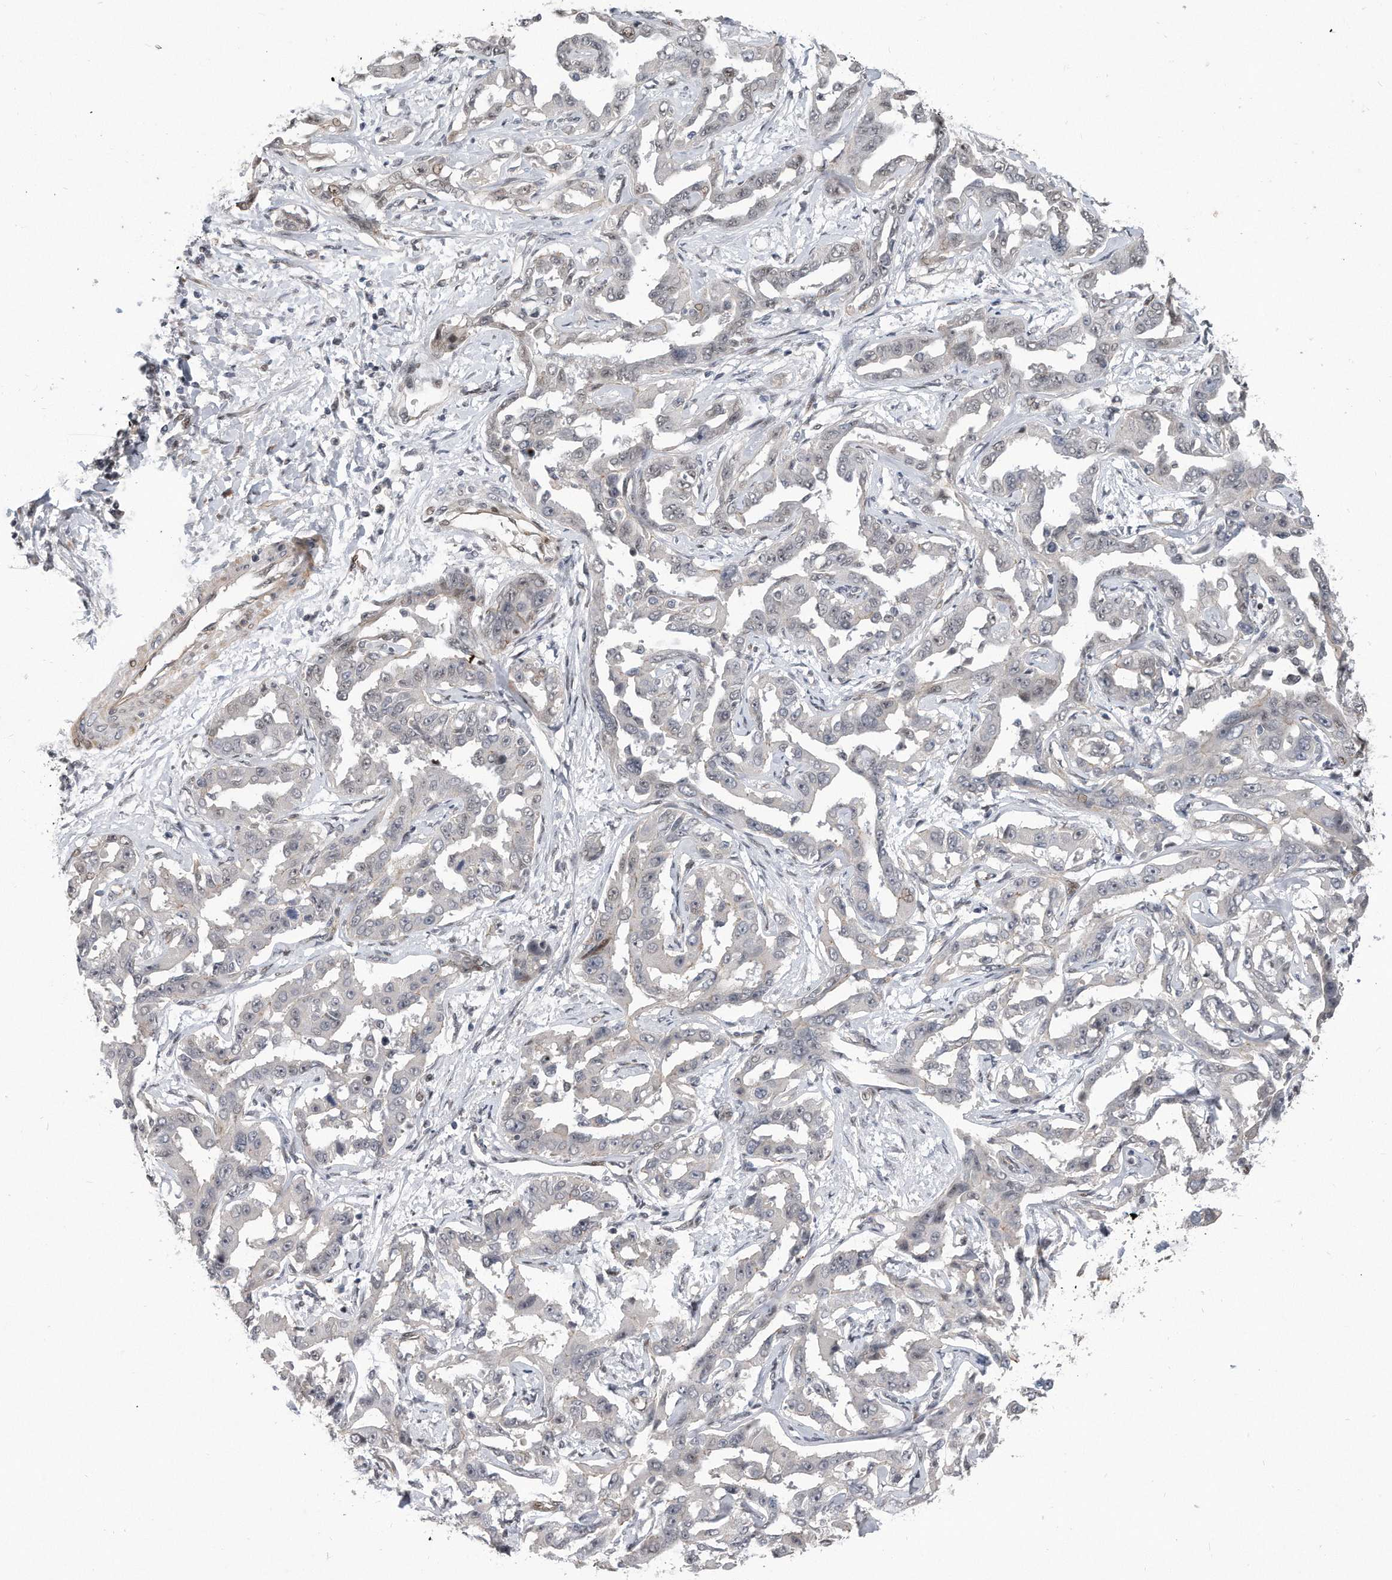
{"staining": {"intensity": "negative", "quantity": "none", "location": "none"}, "tissue": "liver cancer", "cell_type": "Tumor cells", "image_type": "cancer", "snomed": [{"axis": "morphology", "description": "Cholangiocarcinoma"}, {"axis": "topography", "description": "Liver"}], "caption": "An immunohistochemistry (IHC) image of cholangiocarcinoma (liver) is shown. There is no staining in tumor cells of cholangiocarcinoma (liver).", "gene": "PGBD2", "patient": {"sex": "male", "age": 59}}